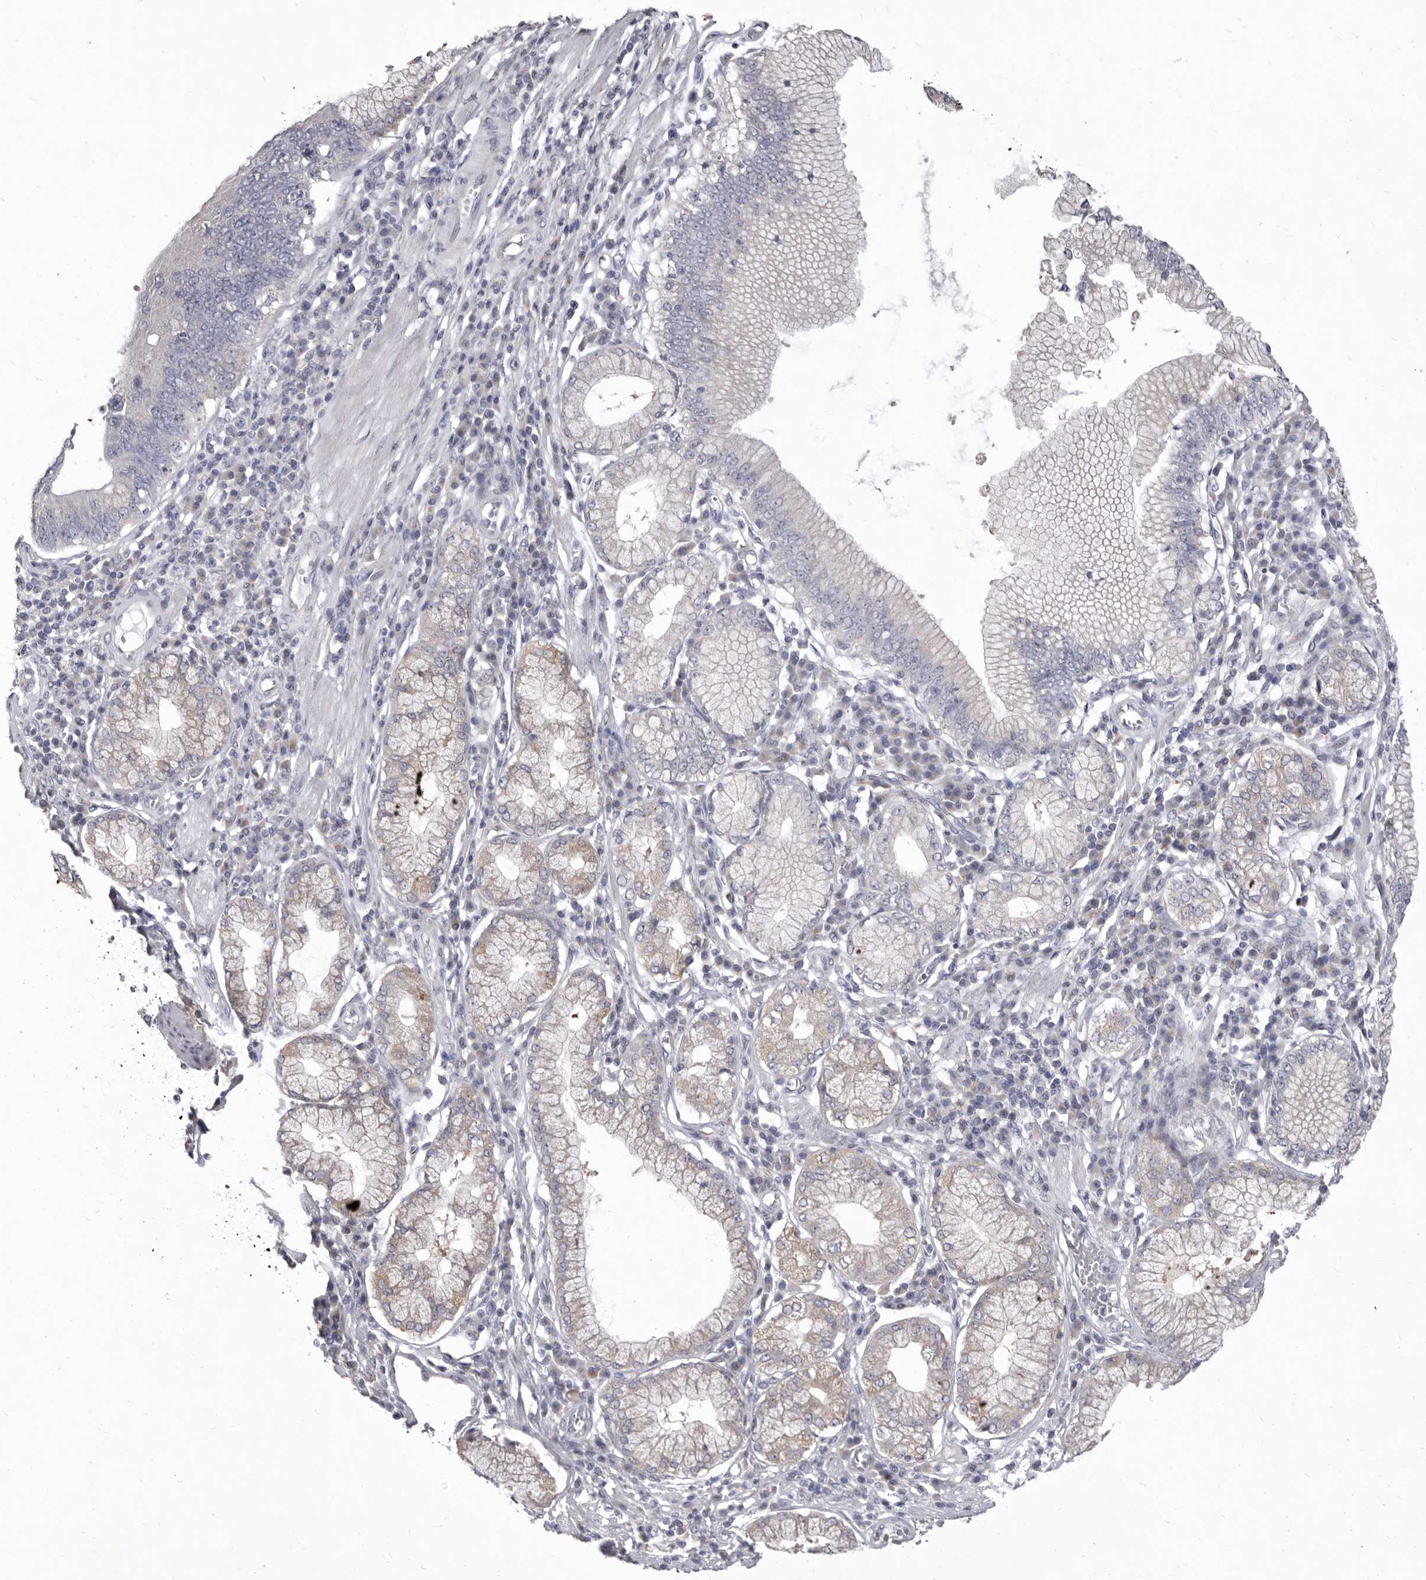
{"staining": {"intensity": "weak", "quantity": "<25%", "location": "cytoplasmic/membranous"}, "tissue": "stomach cancer", "cell_type": "Tumor cells", "image_type": "cancer", "snomed": [{"axis": "morphology", "description": "Adenocarcinoma, NOS"}, {"axis": "topography", "description": "Stomach"}], "caption": "There is no significant expression in tumor cells of stomach cancer.", "gene": "P2RX6", "patient": {"sex": "male", "age": 59}}